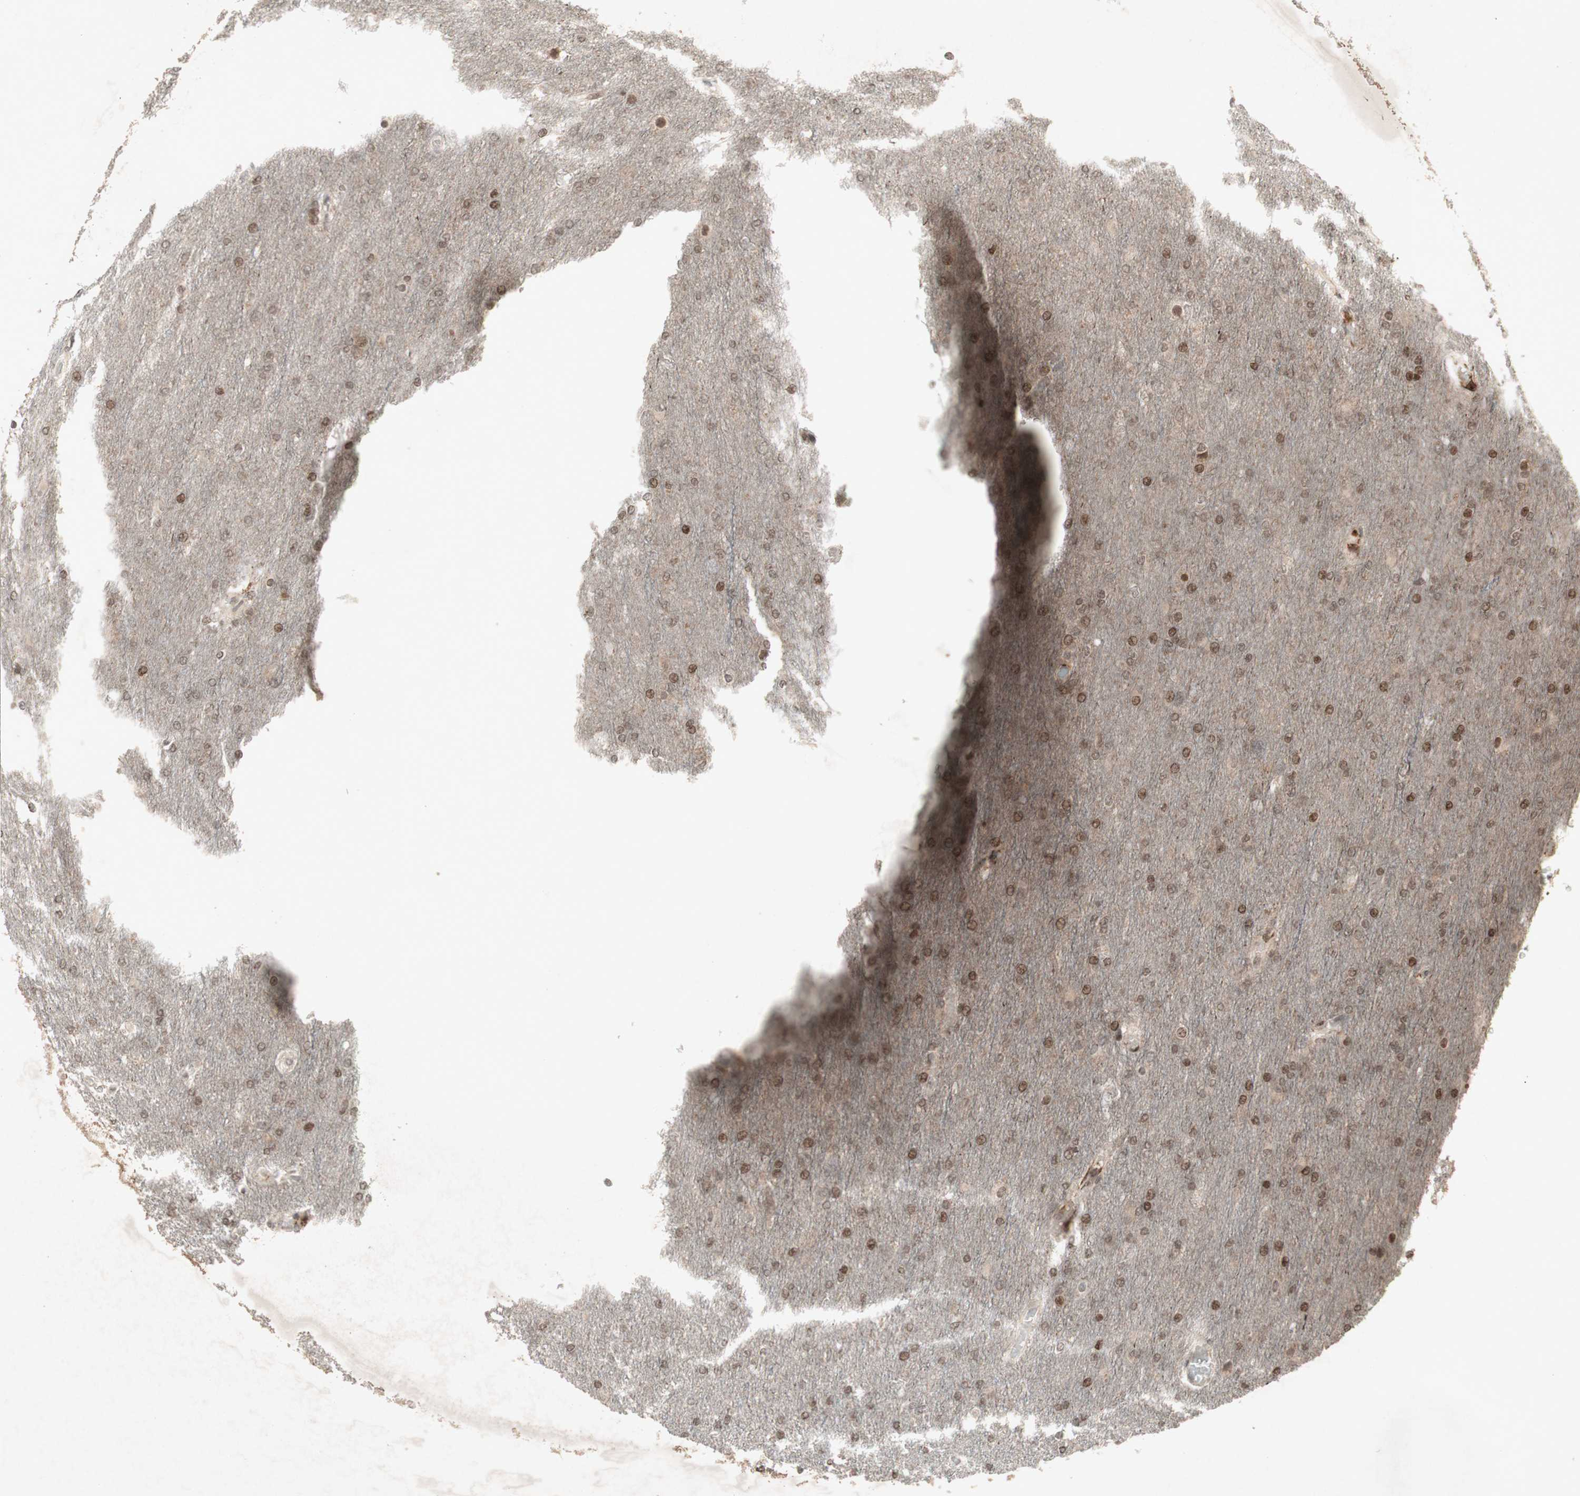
{"staining": {"intensity": "moderate", "quantity": "25%-75%", "location": "cytoplasmic/membranous,nuclear"}, "tissue": "glioma", "cell_type": "Tumor cells", "image_type": "cancer", "snomed": [{"axis": "morphology", "description": "Glioma, malignant, High grade"}, {"axis": "topography", "description": "Cerebral cortex"}], "caption": "Immunohistochemistry of glioma demonstrates medium levels of moderate cytoplasmic/membranous and nuclear positivity in about 25%-75% of tumor cells.", "gene": "PLXNA1", "patient": {"sex": "female", "age": 36}}